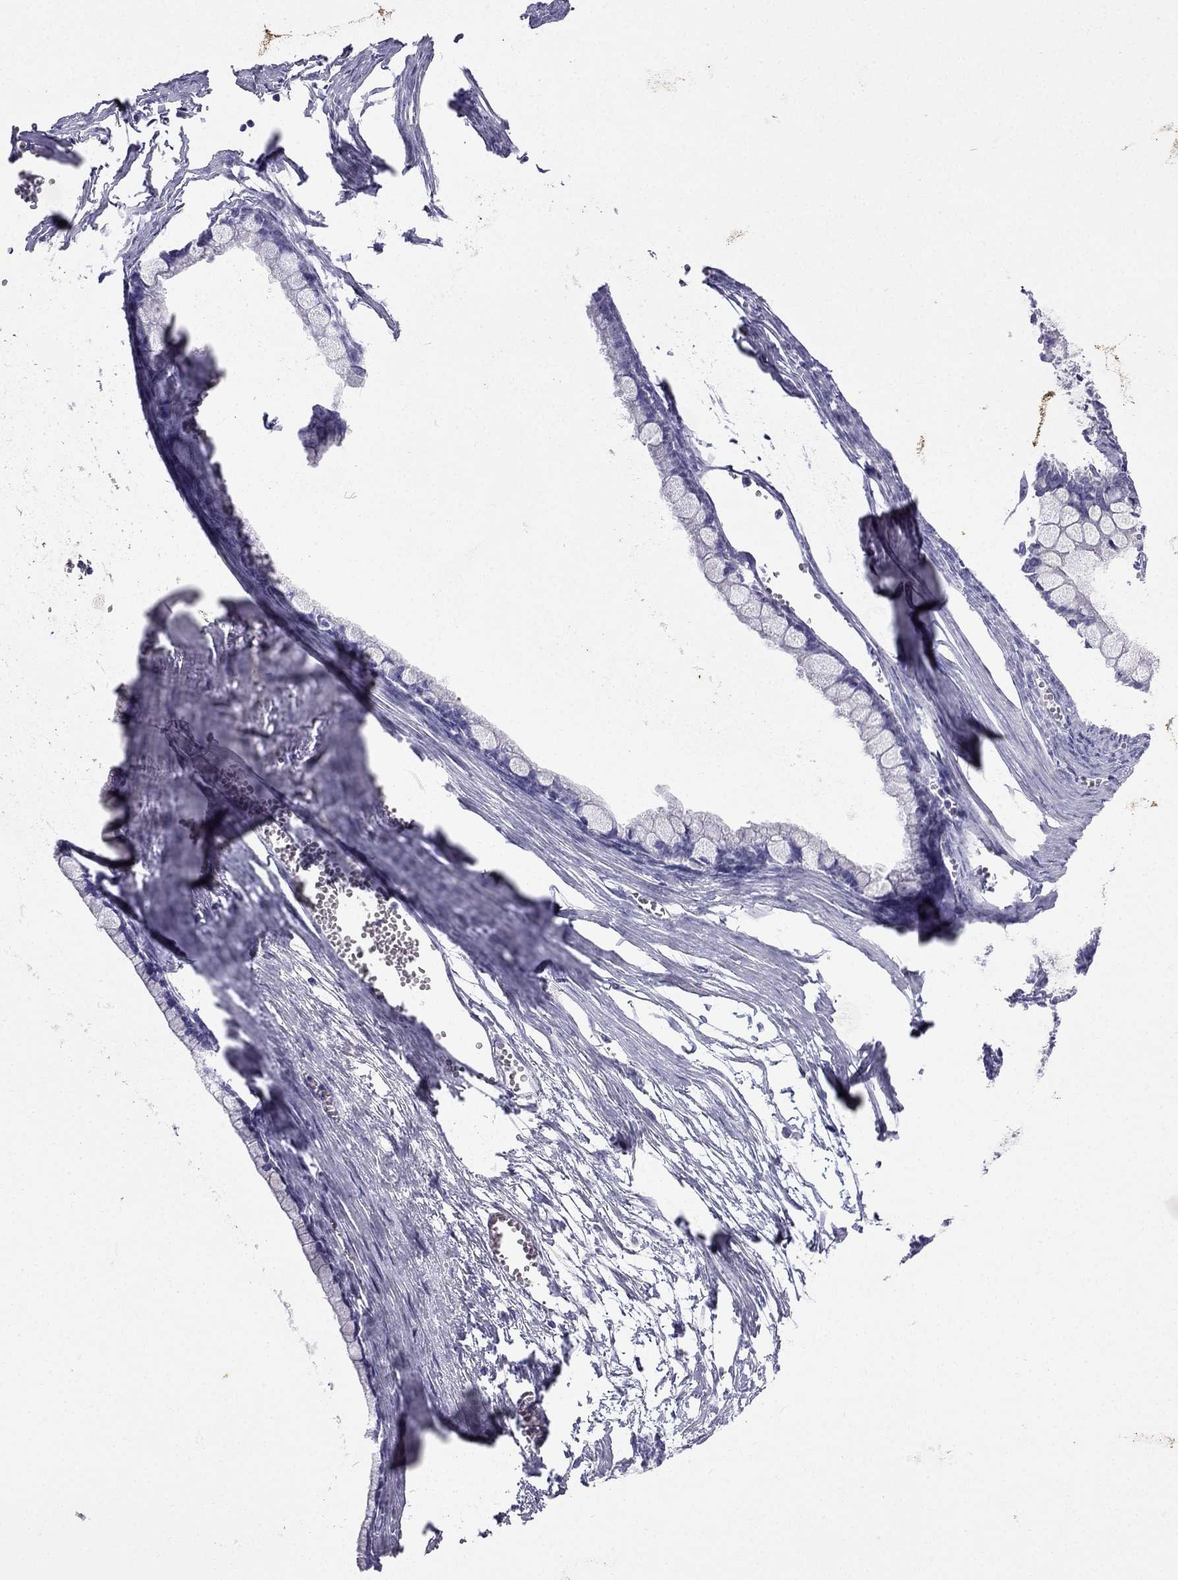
{"staining": {"intensity": "negative", "quantity": "none", "location": "none"}, "tissue": "ovarian cancer", "cell_type": "Tumor cells", "image_type": "cancer", "snomed": [{"axis": "morphology", "description": "Cystadenocarcinoma, mucinous, NOS"}, {"axis": "topography", "description": "Ovary"}], "caption": "Protein analysis of ovarian cancer (mucinous cystadenocarcinoma) shows no significant expression in tumor cells.", "gene": "GJA8", "patient": {"sex": "female", "age": 67}}